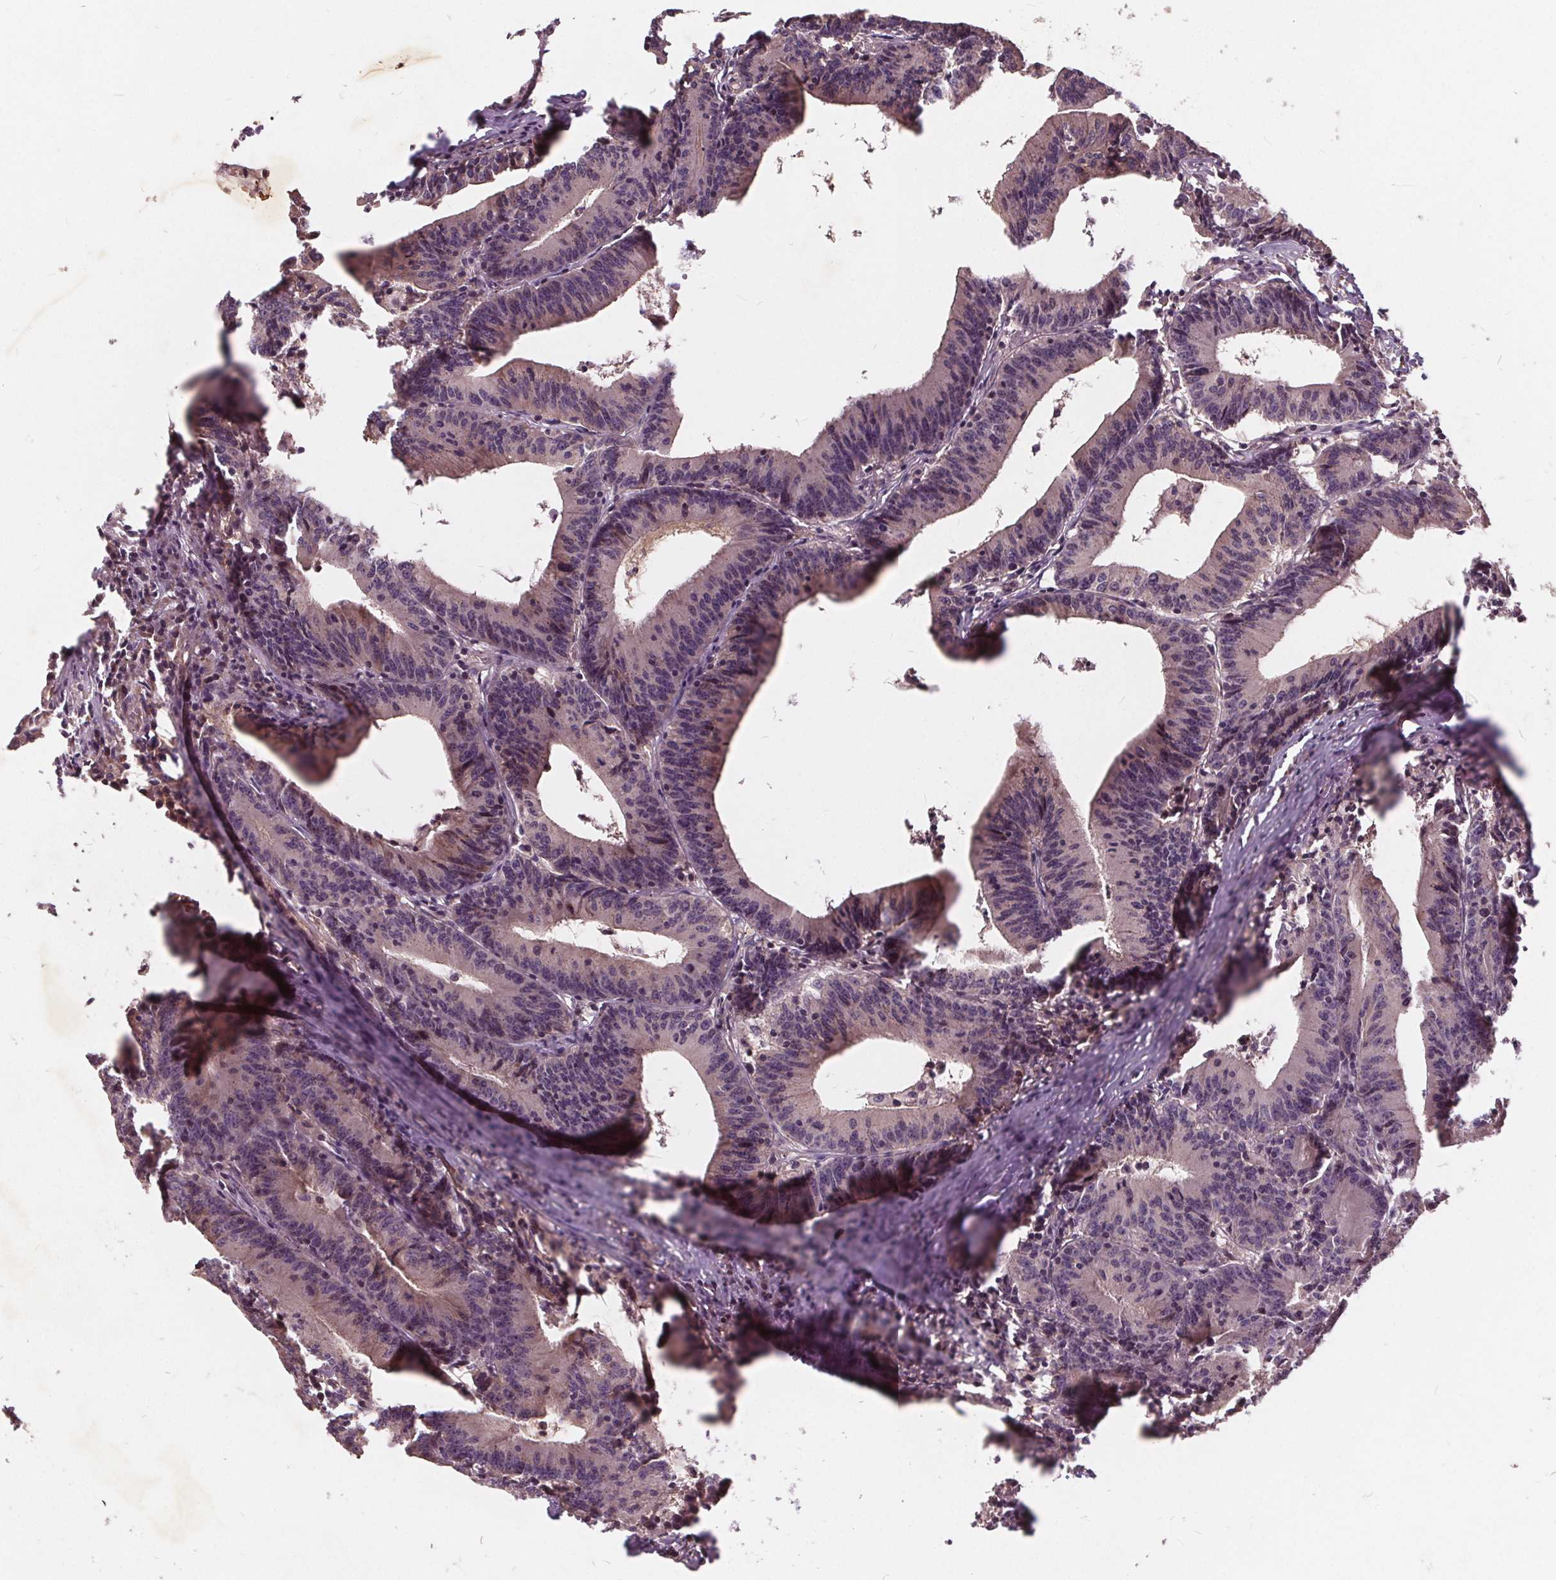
{"staining": {"intensity": "negative", "quantity": "none", "location": "none"}, "tissue": "colorectal cancer", "cell_type": "Tumor cells", "image_type": "cancer", "snomed": [{"axis": "morphology", "description": "Adenocarcinoma, NOS"}, {"axis": "topography", "description": "Colon"}], "caption": "Immunohistochemistry of human colorectal cancer exhibits no staining in tumor cells.", "gene": "CSNK1G2", "patient": {"sex": "female", "age": 78}}